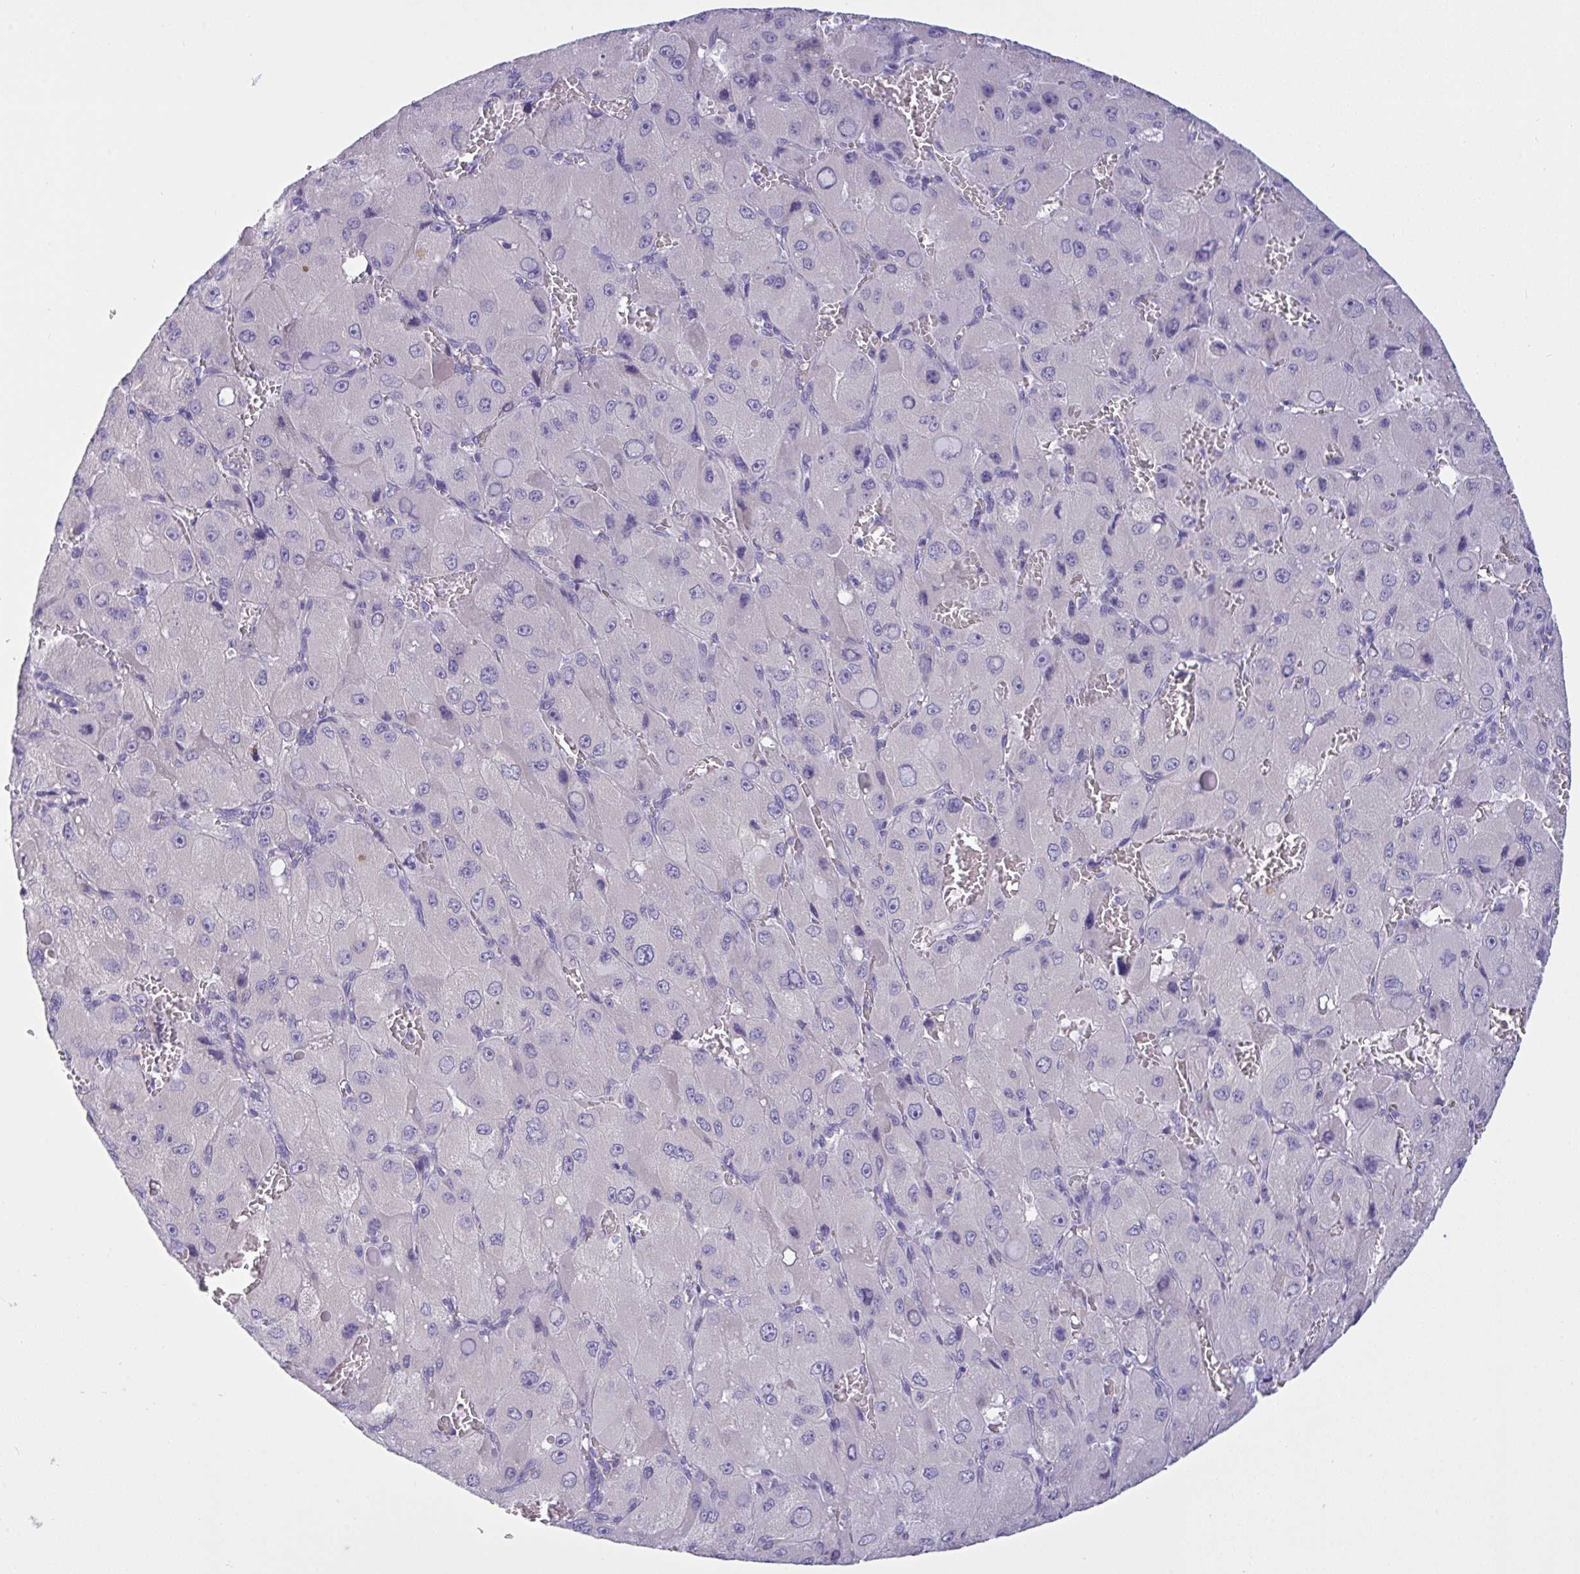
{"staining": {"intensity": "negative", "quantity": "none", "location": "none"}, "tissue": "liver cancer", "cell_type": "Tumor cells", "image_type": "cancer", "snomed": [{"axis": "morphology", "description": "Carcinoma, Hepatocellular, NOS"}, {"axis": "topography", "description": "Liver"}], "caption": "There is no significant staining in tumor cells of liver cancer.", "gene": "TMEM41A", "patient": {"sex": "male", "age": 27}}